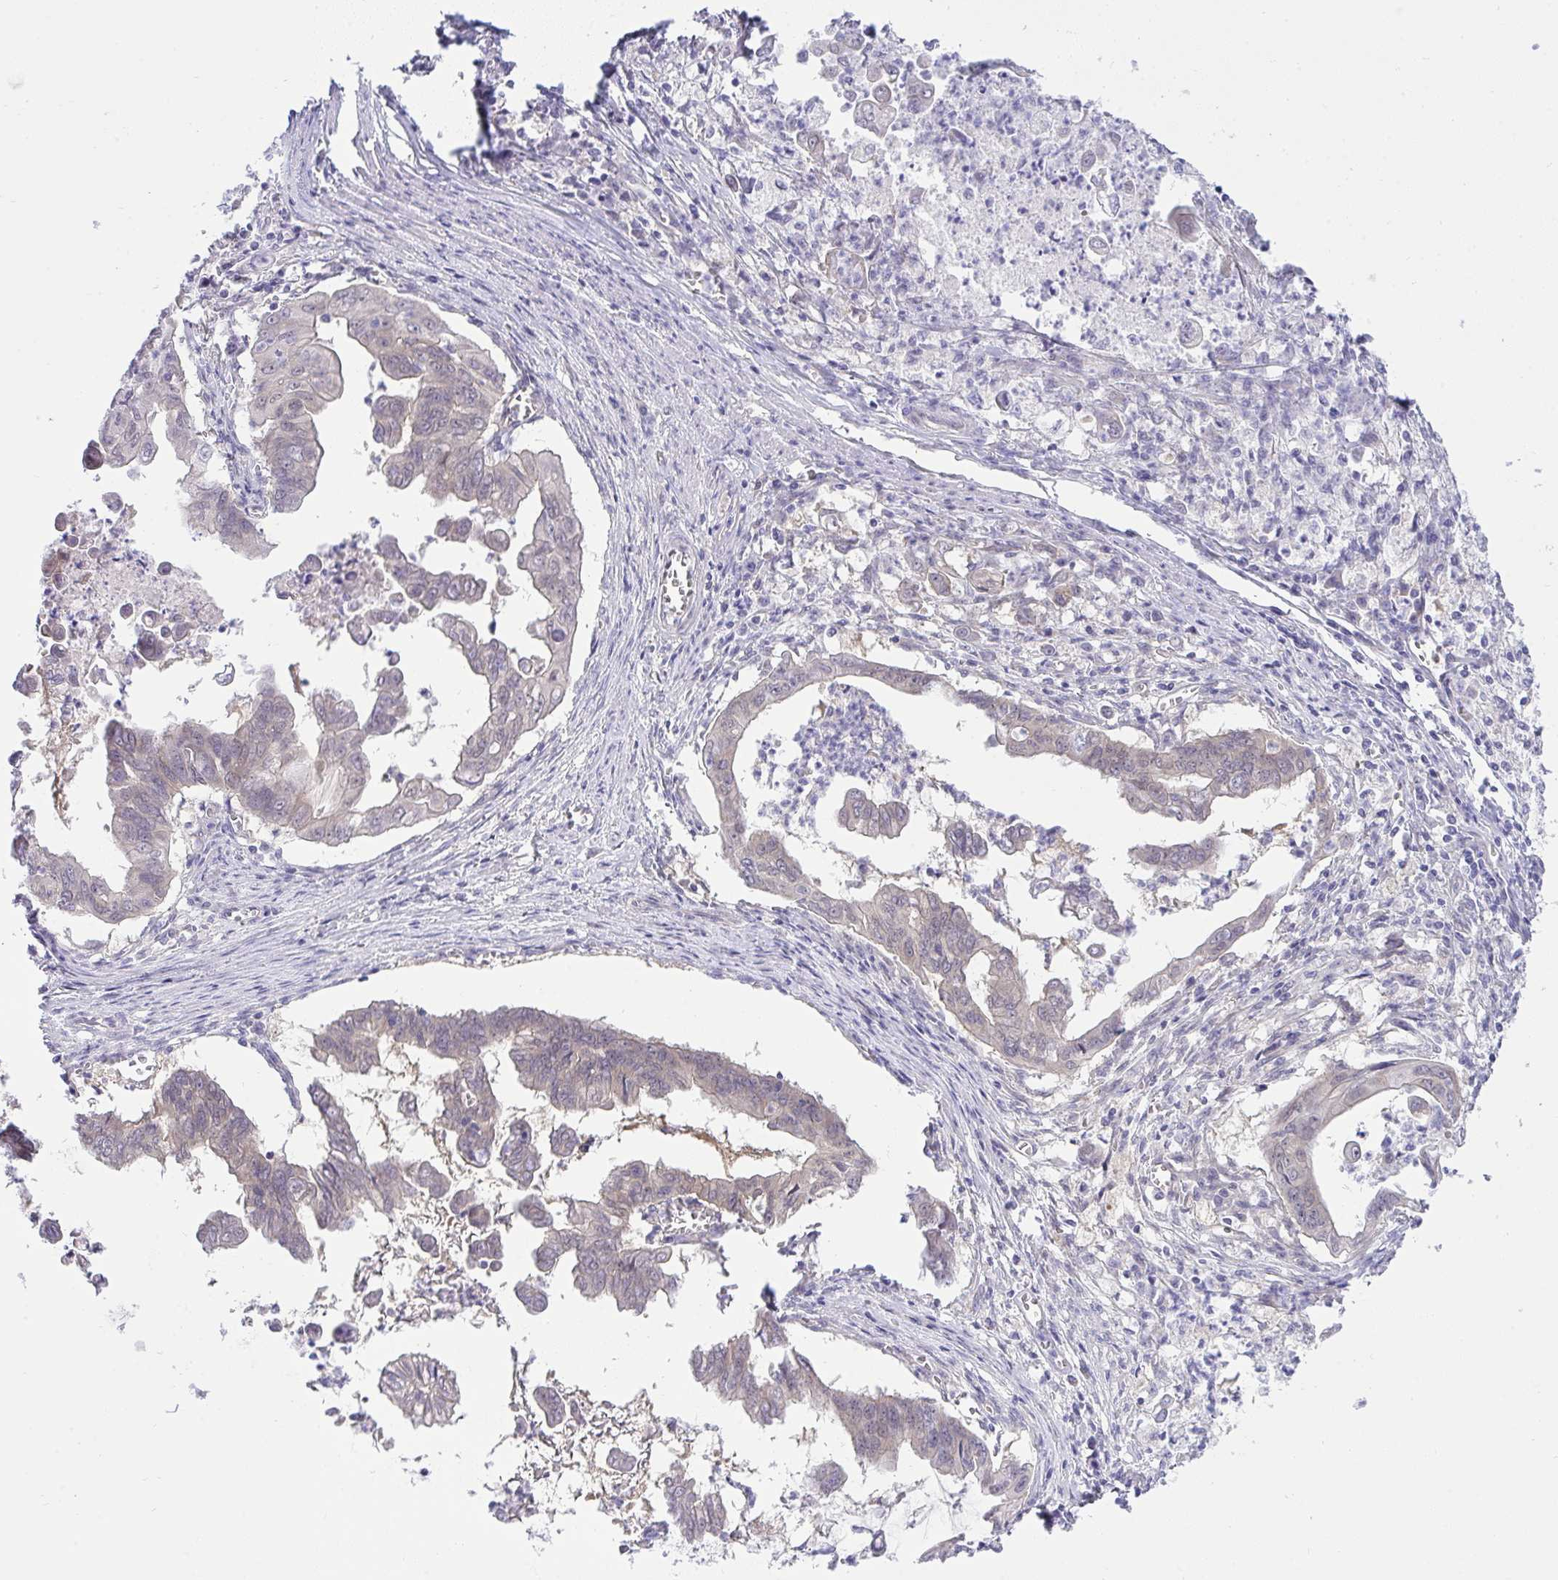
{"staining": {"intensity": "weak", "quantity": "25%-75%", "location": "cytoplasmic/membranous,nuclear"}, "tissue": "stomach cancer", "cell_type": "Tumor cells", "image_type": "cancer", "snomed": [{"axis": "morphology", "description": "Adenocarcinoma, NOS"}, {"axis": "topography", "description": "Stomach, upper"}], "caption": "DAB immunohistochemical staining of stomach cancer (adenocarcinoma) exhibits weak cytoplasmic/membranous and nuclear protein expression in about 25%-75% of tumor cells.", "gene": "HOXD12", "patient": {"sex": "male", "age": 80}}